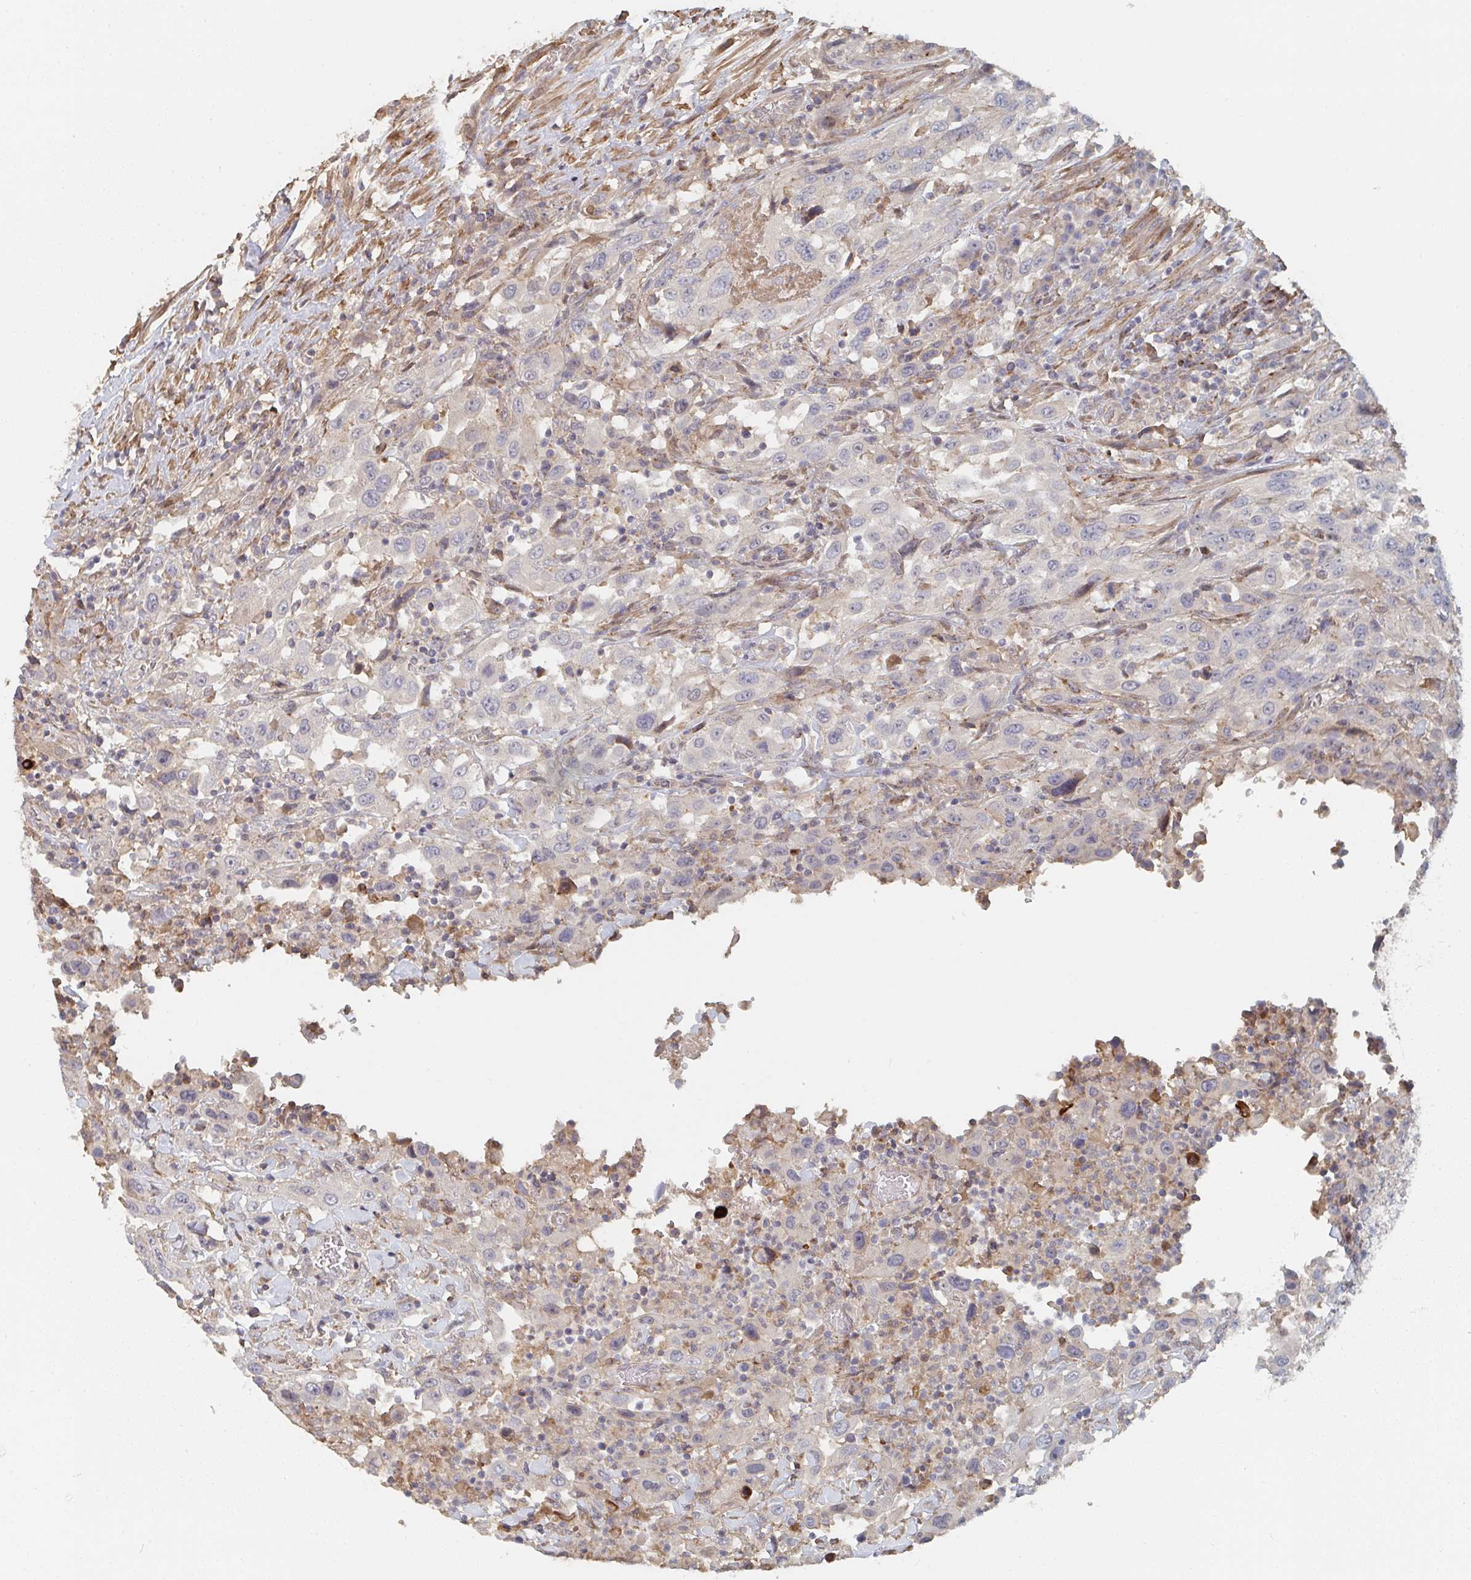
{"staining": {"intensity": "negative", "quantity": "none", "location": "none"}, "tissue": "urothelial cancer", "cell_type": "Tumor cells", "image_type": "cancer", "snomed": [{"axis": "morphology", "description": "Urothelial carcinoma, High grade"}, {"axis": "topography", "description": "Urinary bladder"}], "caption": "DAB (3,3'-diaminobenzidine) immunohistochemical staining of high-grade urothelial carcinoma exhibits no significant positivity in tumor cells.", "gene": "PTEN", "patient": {"sex": "male", "age": 61}}